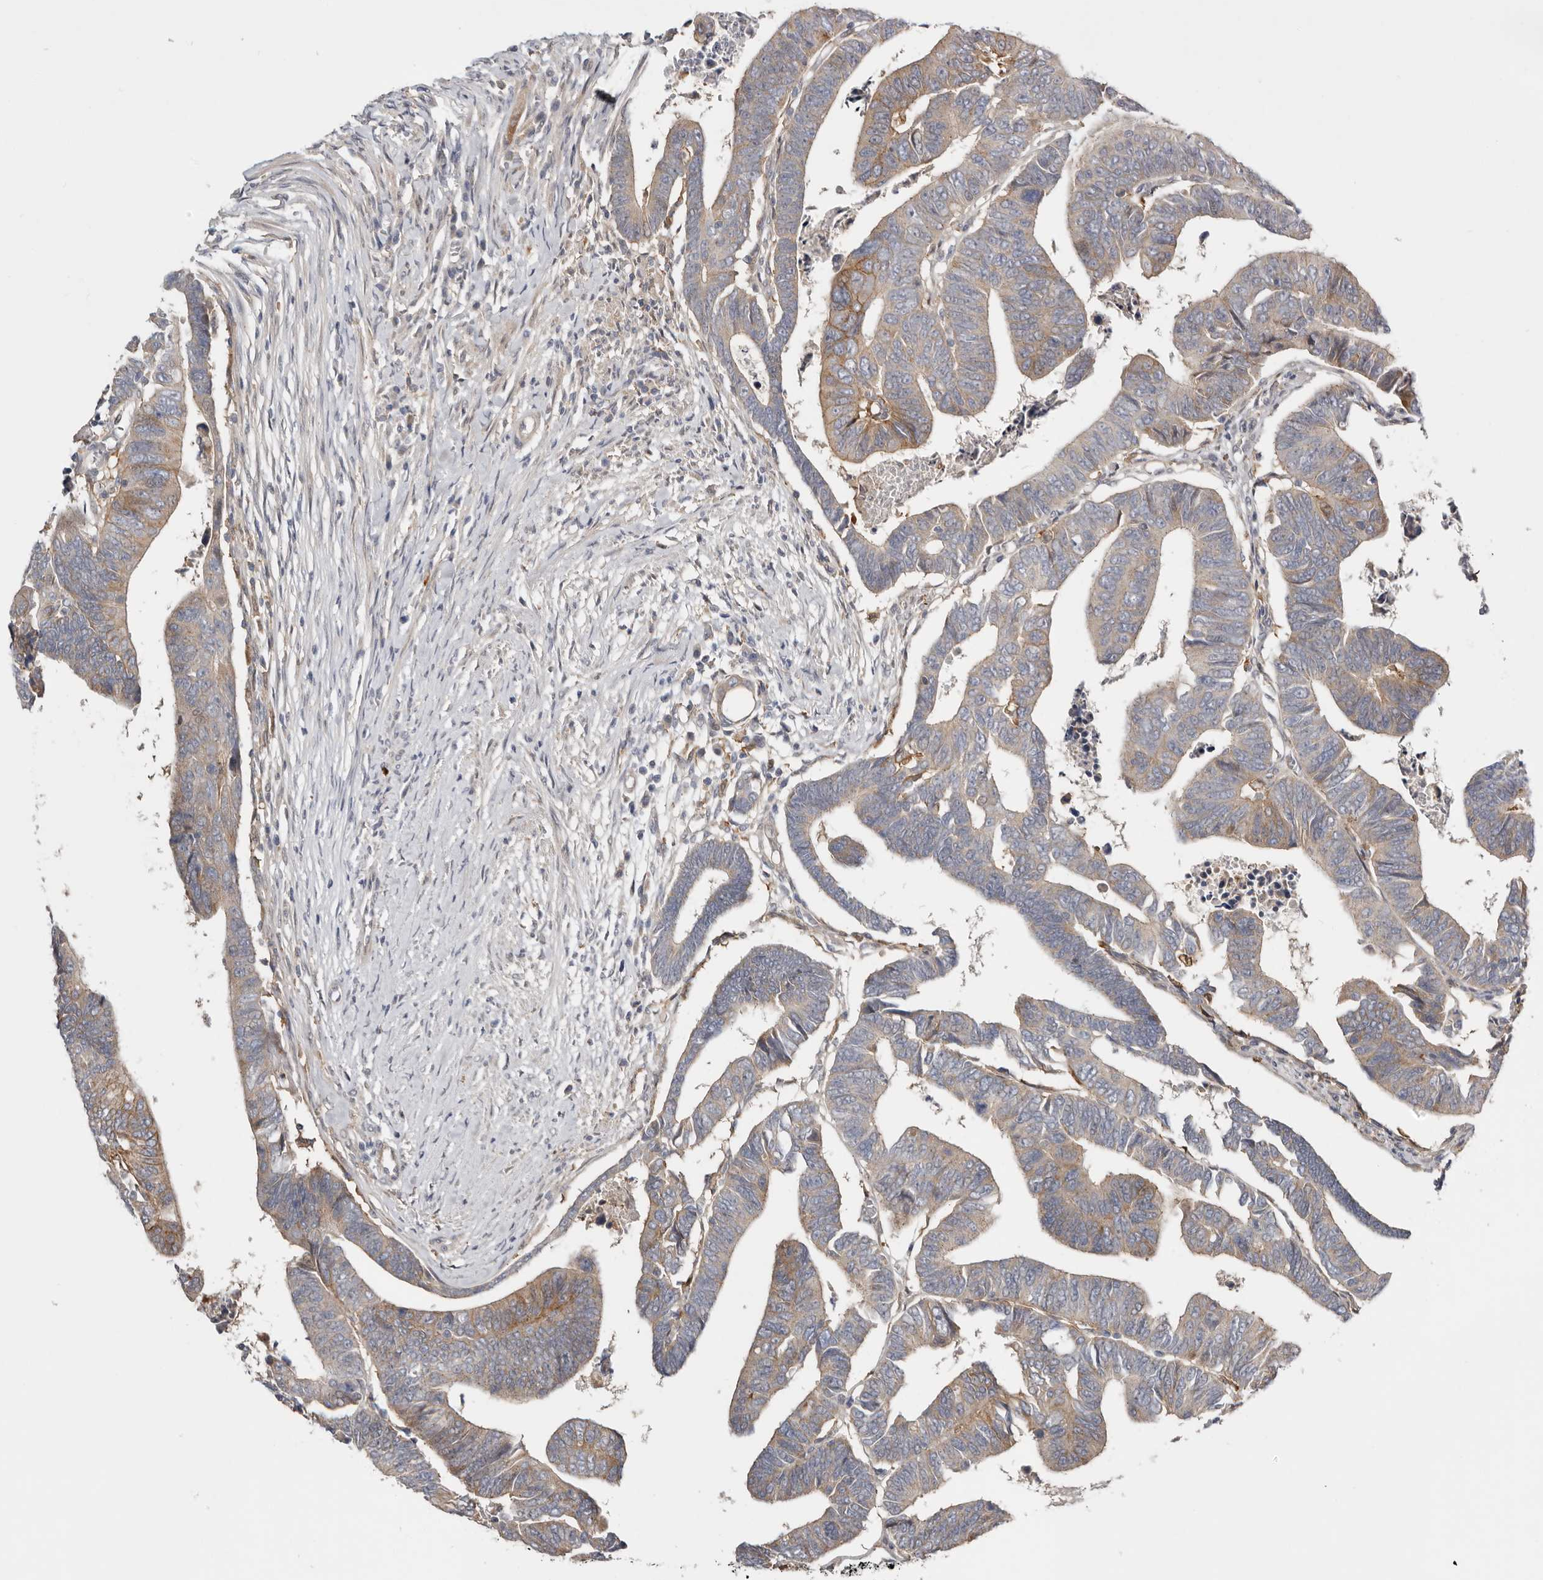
{"staining": {"intensity": "moderate", "quantity": "<25%", "location": "cytoplasmic/membranous"}, "tissue": "colorectal cancer", "cell_type": "Tumor cells", "image_type": "cancer", "snomed": [{"axis": "morphology", "description": "Adenocarcinoma, NOS"}, {"axis": "topography", "description": "Rectum"}], "caption": "Protein staining shows moderate cytoplasmic/membranous expression in about <25% of tumor cells in colorectal adenocarcinoma.", "gene": "MSRB2", "patient": {"sex": "female", "age": 65}}